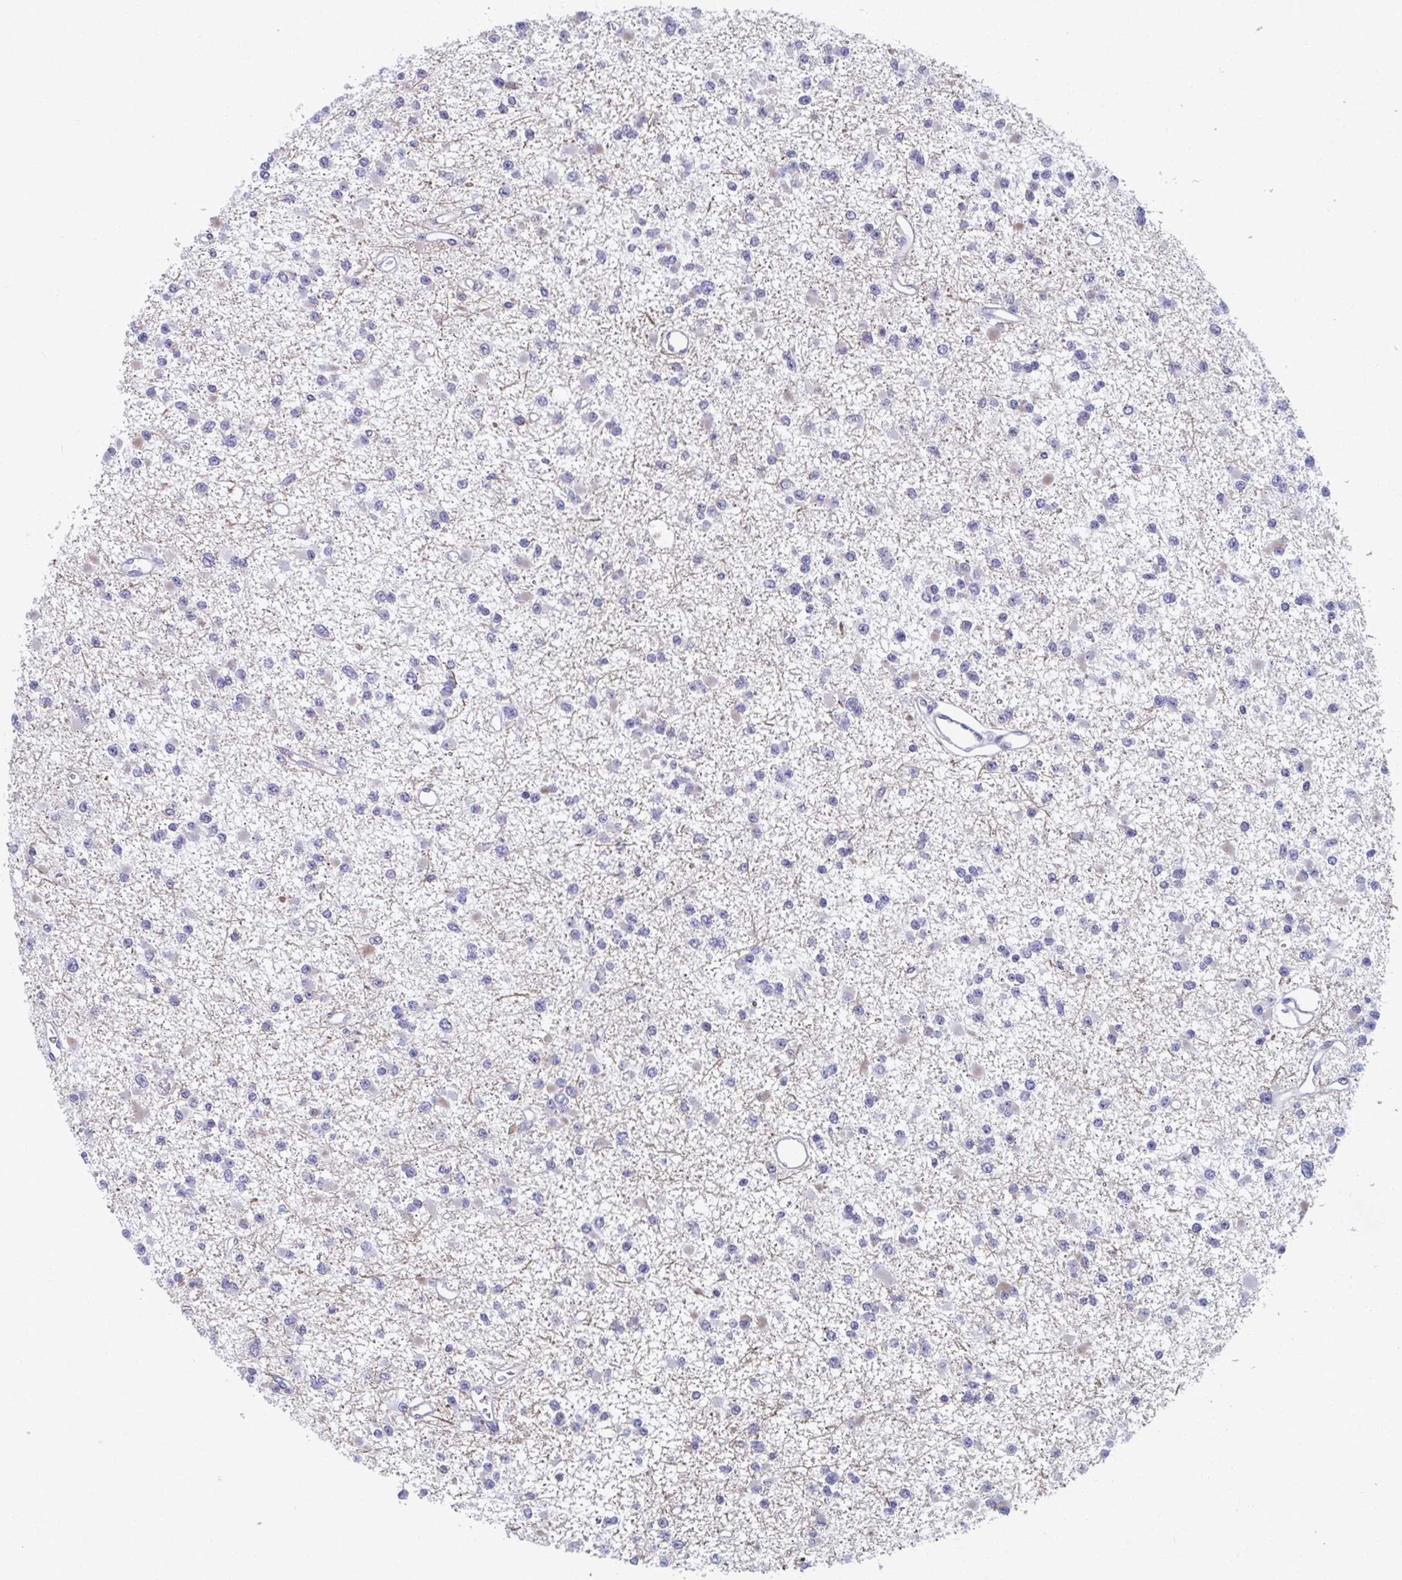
{"staining": {"intensity": "negative", "quantity": "none", "location": "none"}, "tissue": "glioma", "cell_type": "Tumor cells", "image_type": "cancer", "snomed": [{"axis": "morphology", "description": "Glioma, malignant, Low grade"}, {"axis": "topography", "description": "Brain"}], "caption": "IHC histopathology image of neoplastic tissue: low-grade glioma (malignant) stained with DAB (3,3'-diaminobenzidine) displays no significant protein positivity in tumor cells.", "gene": "ABHD16B", "patient": {"sex": "female", "age": 22}}